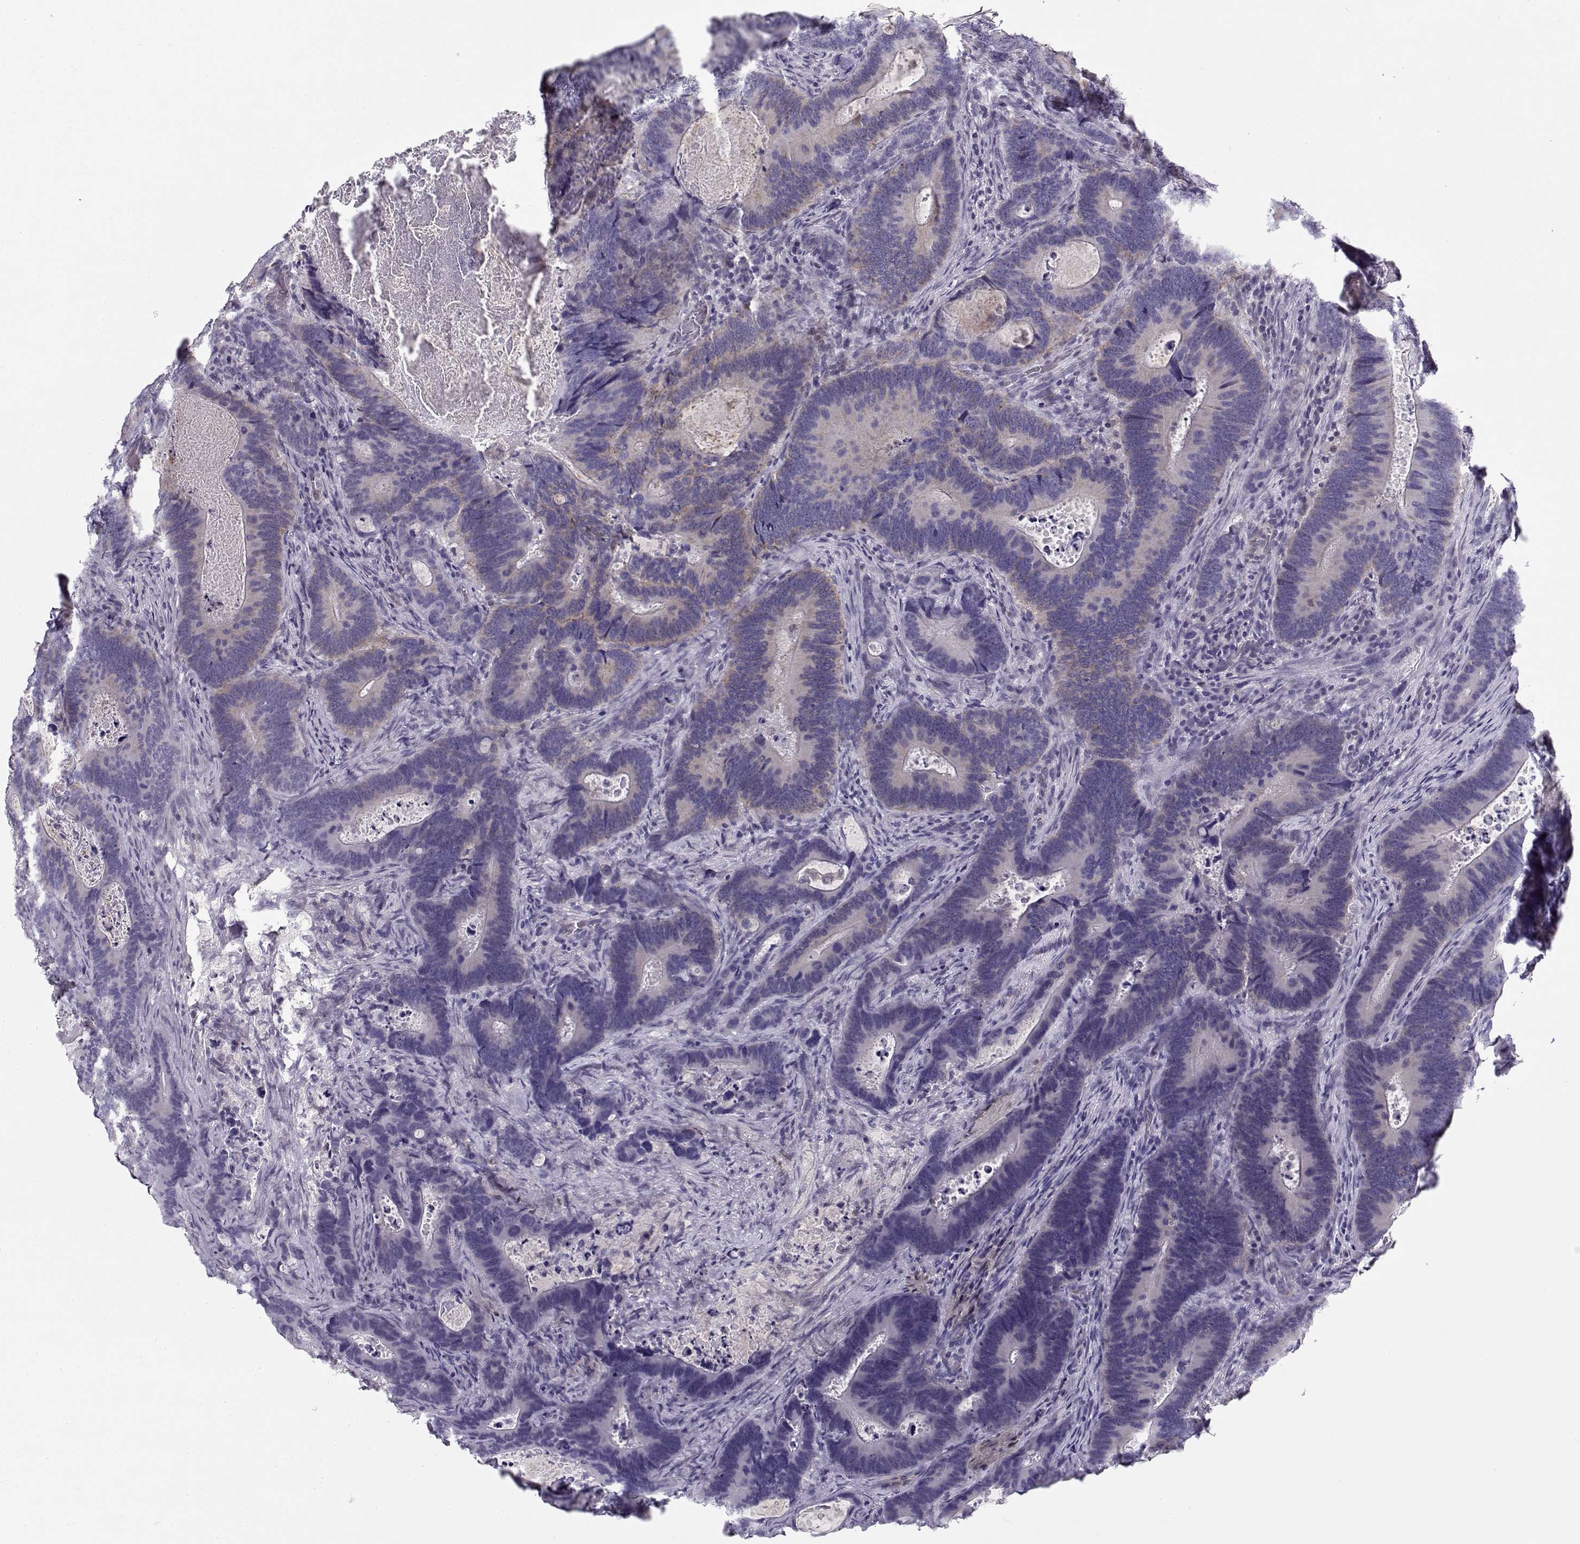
{"staining": {"intensity": "weak", "quantity": "<25%", "location": "cytoplasmic/membranous"}, "tissue": "colorectal cancer", "cell_type": "Tumor cells", "image_type": "cancer", "snomed": [{"axis": "morphology", "description": "Adenocarcinoma, NOS"}, {"axis": "topography", "description": "Colon"}], "caption": "A photomicrograph of human adenocarcinoma (colorectal) is negative for staining in tumor cells.", "gene": "MYO1A", "patient": {"sex": "female", "age": 82}}